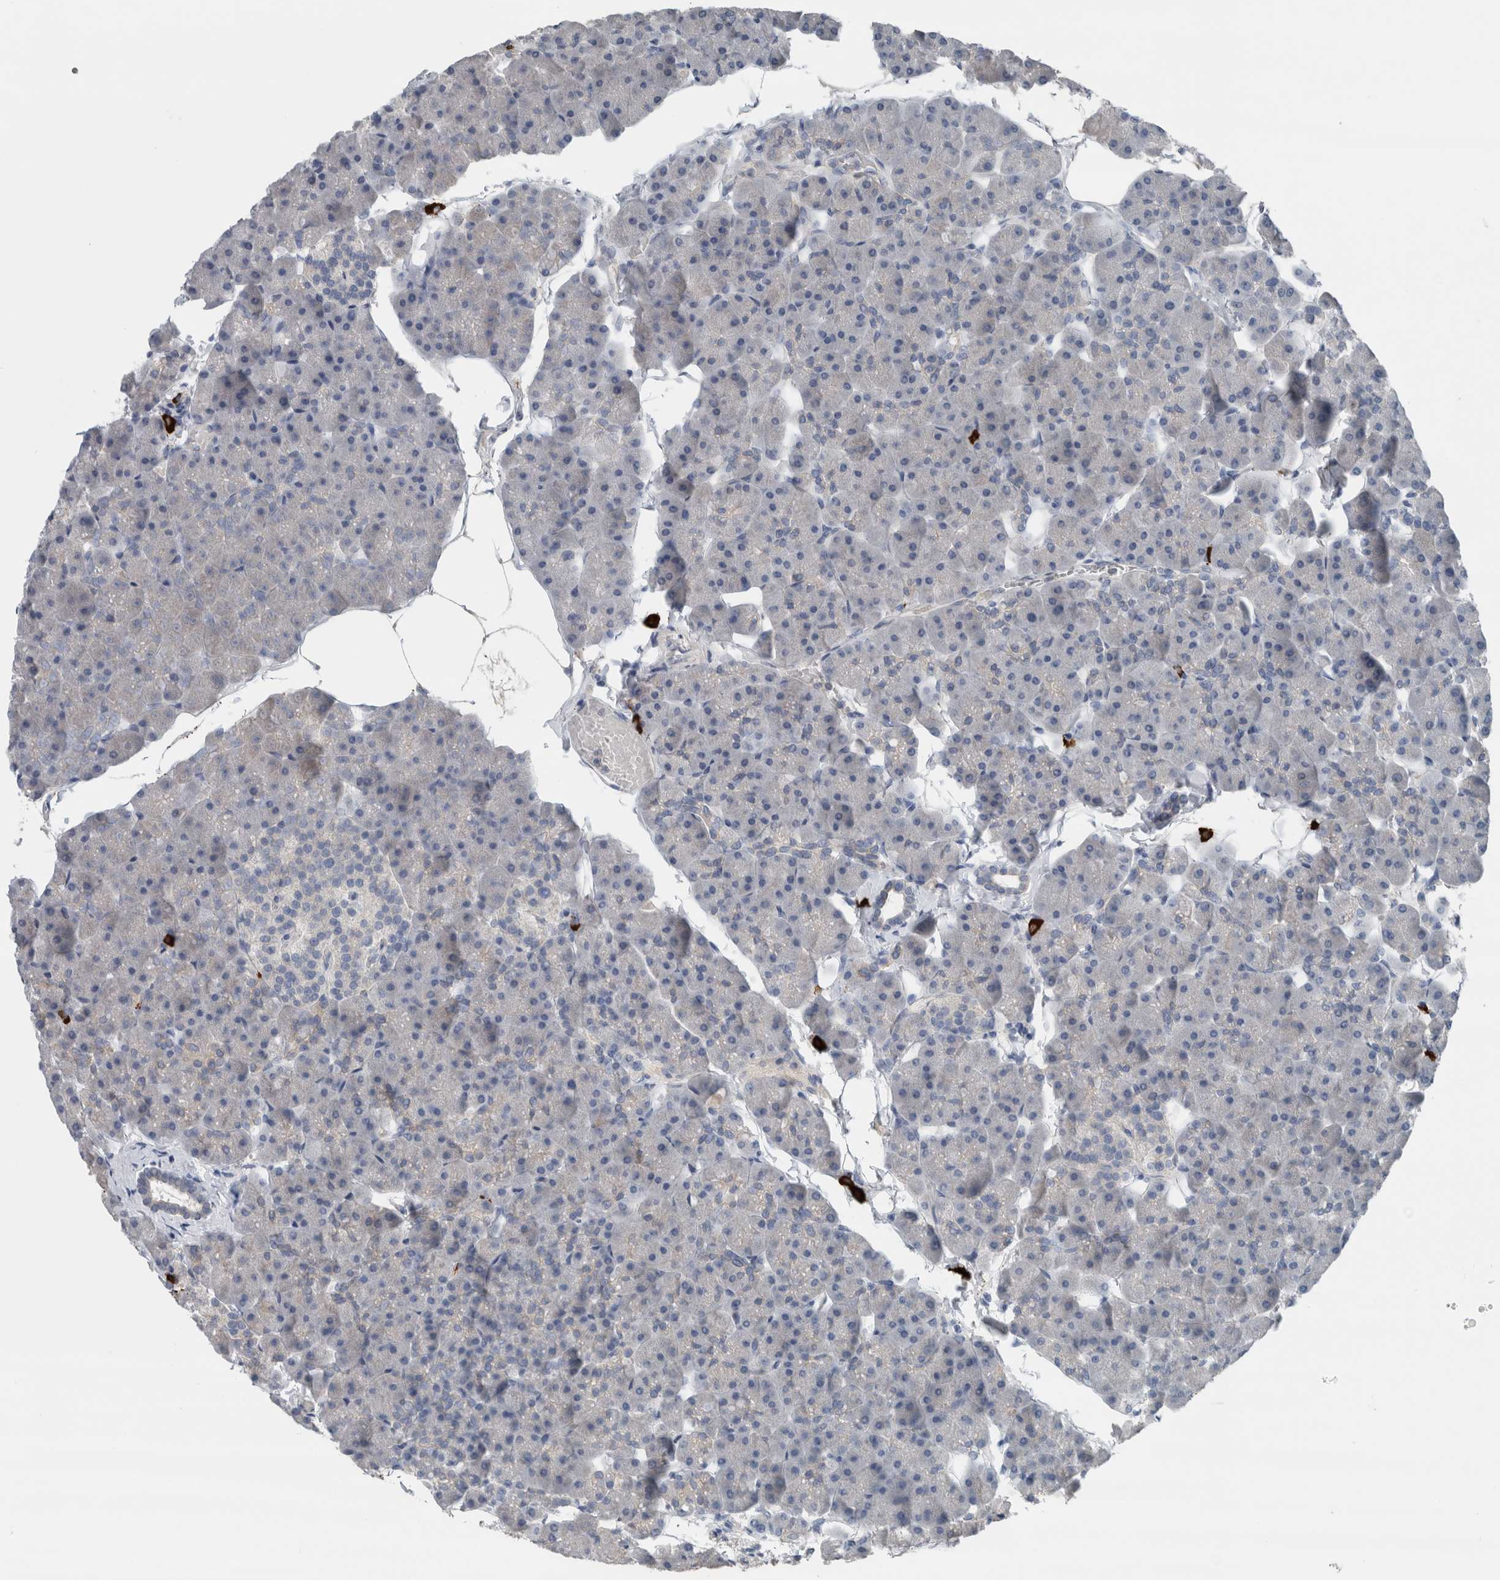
{"staining": {"intensity": "negative", "quantity": "none", "location": "none"}, "tissue": "pancreas", "cell_type": "Exocrine glandular cells", "image_type": "normal", "snomed": [{"axis": "morphology", "description": "Normal tissue, NOS"}, {"axis": "topography", "description": "Pancreas"}], "caption": "High magnification brightfield microscopy of unremarkable pancreas stained with DAB (brown) and counterstained with hematoxylin (blue): exocrine glandular cells show no significant staining.", "gene": "CRNN", "patient": {"sex": "male", "age": 35}}